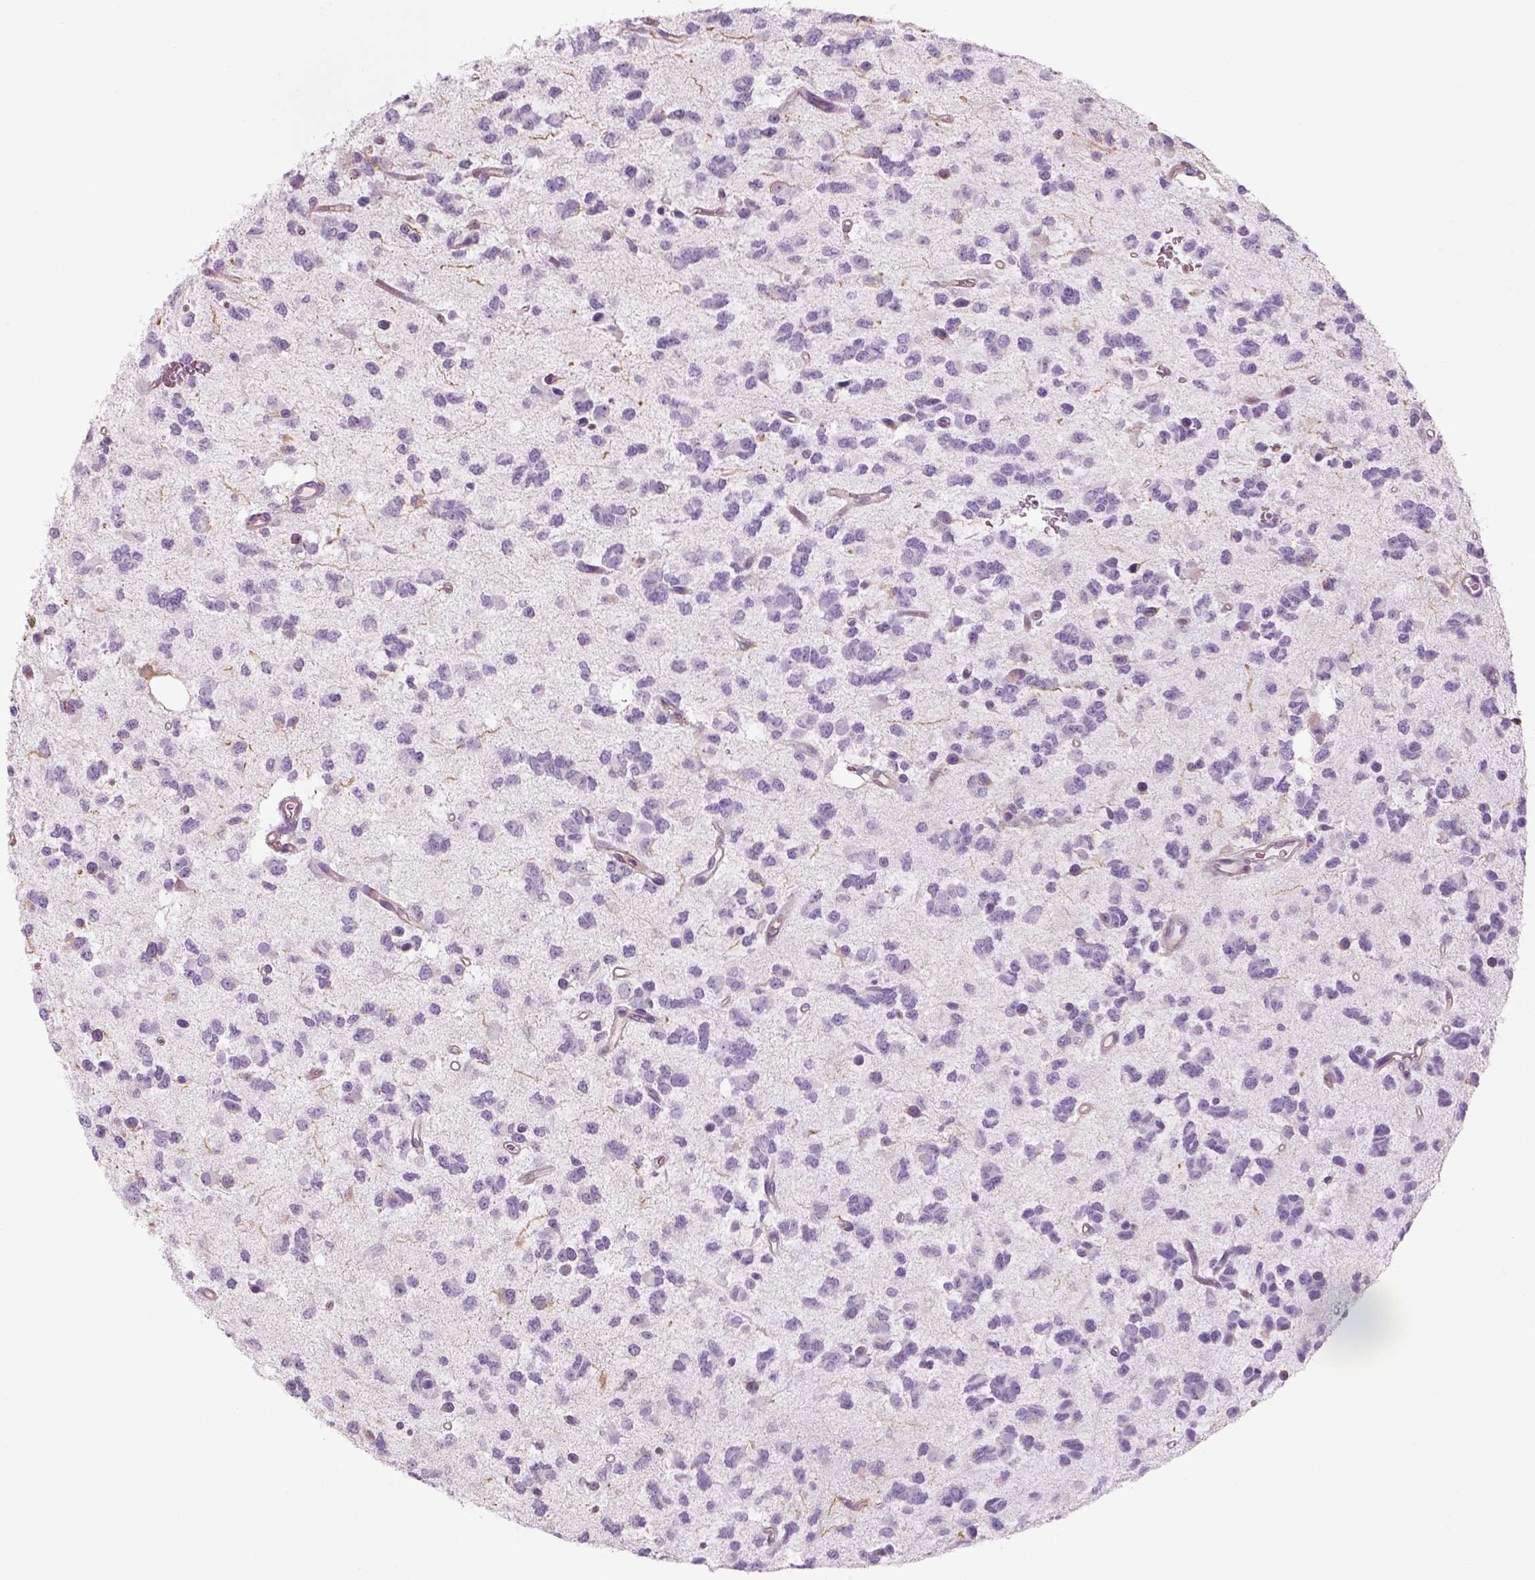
{"staining": {"intensity": "negative", "quantity": "none", "location": "none"}, "tissue": "glioma", "cell_type": "Tumor cells", "image_type": "cancer", "snomed": [{"axis": "morphology", "description": "Glioma, malignant, Low grade"}, {"axis": "topography", "description": "Brain"}], "caption": "Tumor cells show no significant staining in malignant low-grade glioma.", "gene": "SLC1A7", "patient": {"sex": "female", "age": 45}}